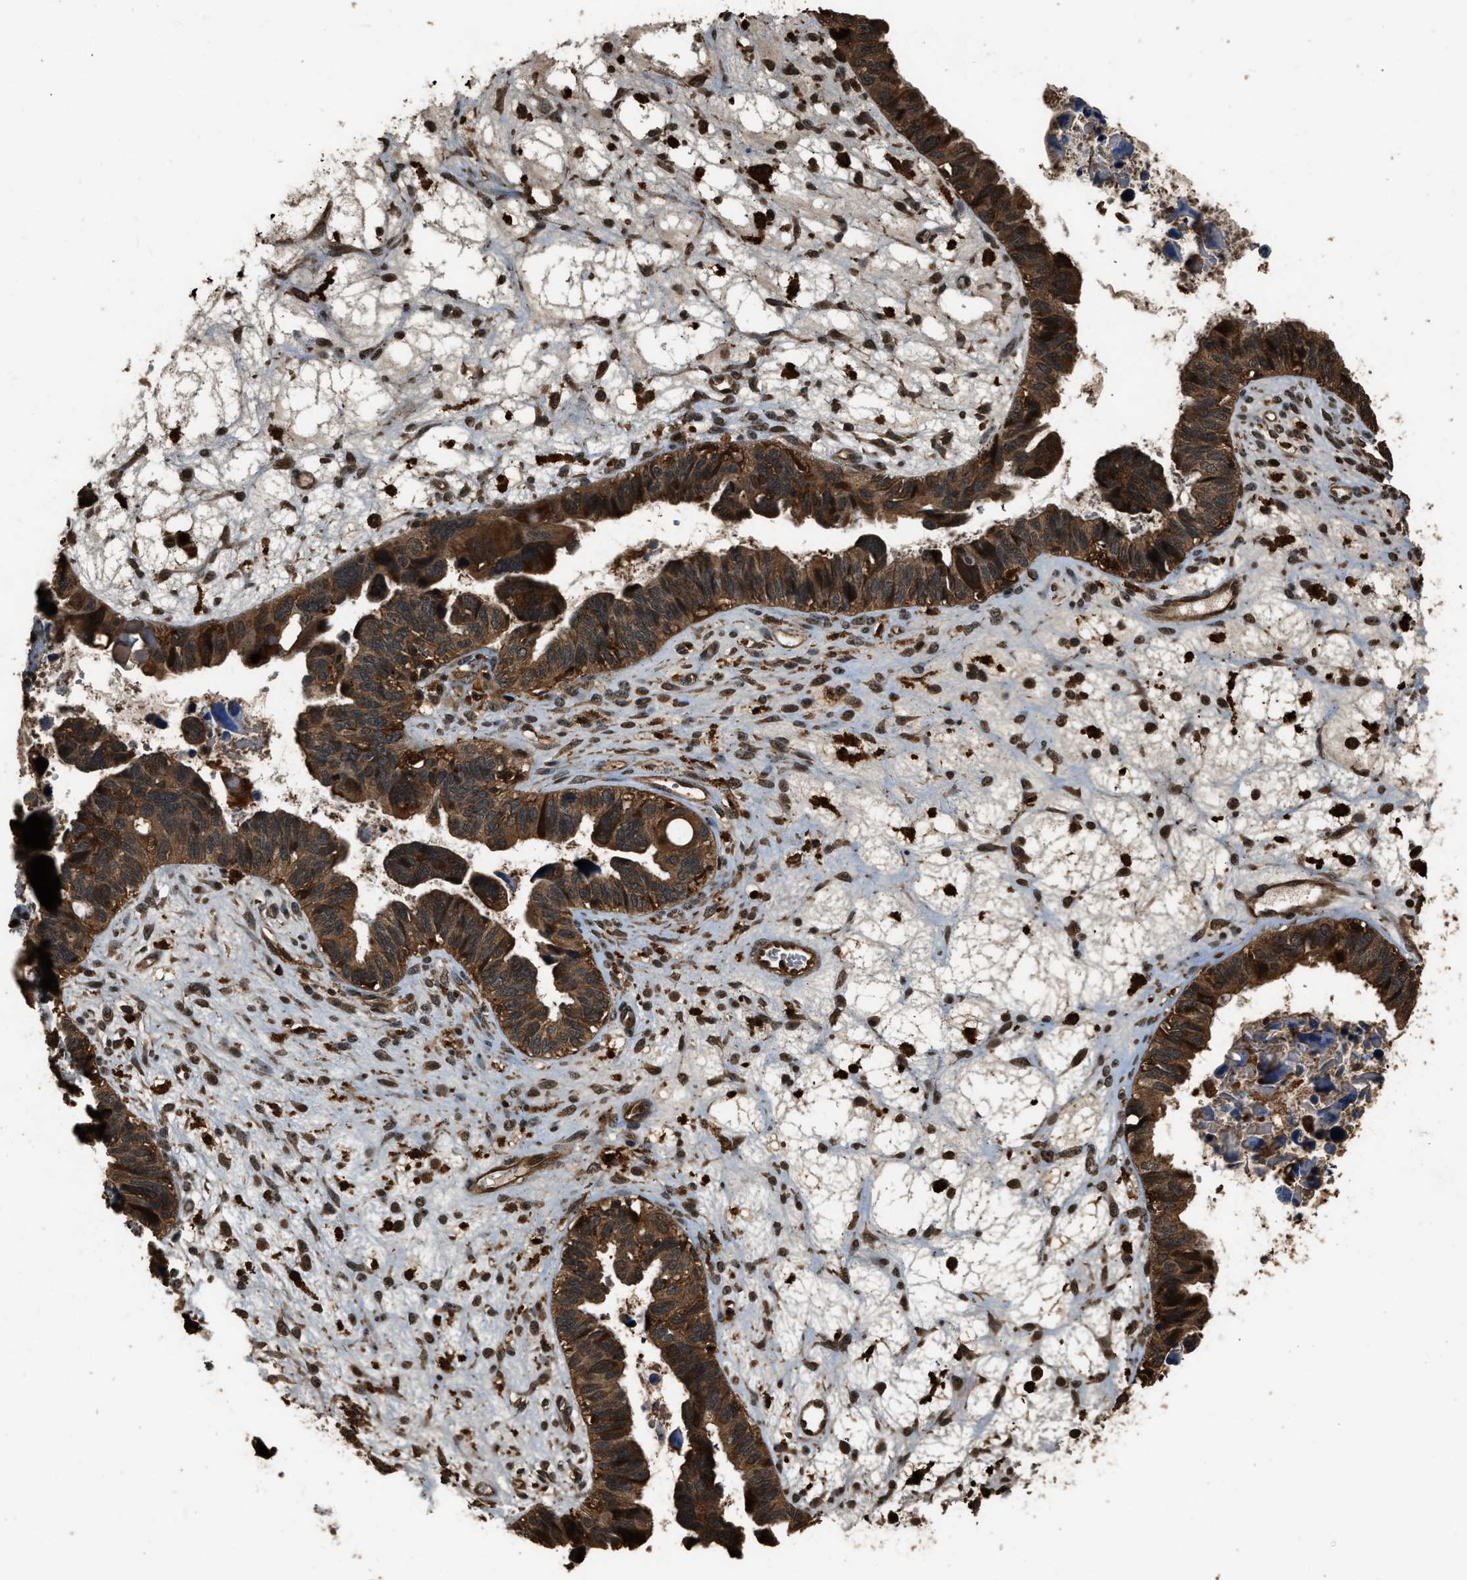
{"staining": {"intensity": "moderate", "quantity": ">75%", "location": "cytoplasmic/membranous"}, "tissue": "ovarian cancer", "cell_type": "Tumor cells", "image_type": "cancer", "snomed": [{"axis": "morphology", "description": "Cystadenocarcinoma, serous, NOS"}, {"axis": "topography", "description": "Ovary"}], "caption": "Immunohistochemistry histopathology image of neoplastic tissue: serous cystadenocarcinoma (ovarian) stained using IHC displays medium levels of moderate protein expression localized specifically in the cytoplasmic/membranous of tumor cells, appearing as a cytoplasmic/membranous brown color.", "gene": "RAP2A", "patient": {"sex": "female", "age": 79}}